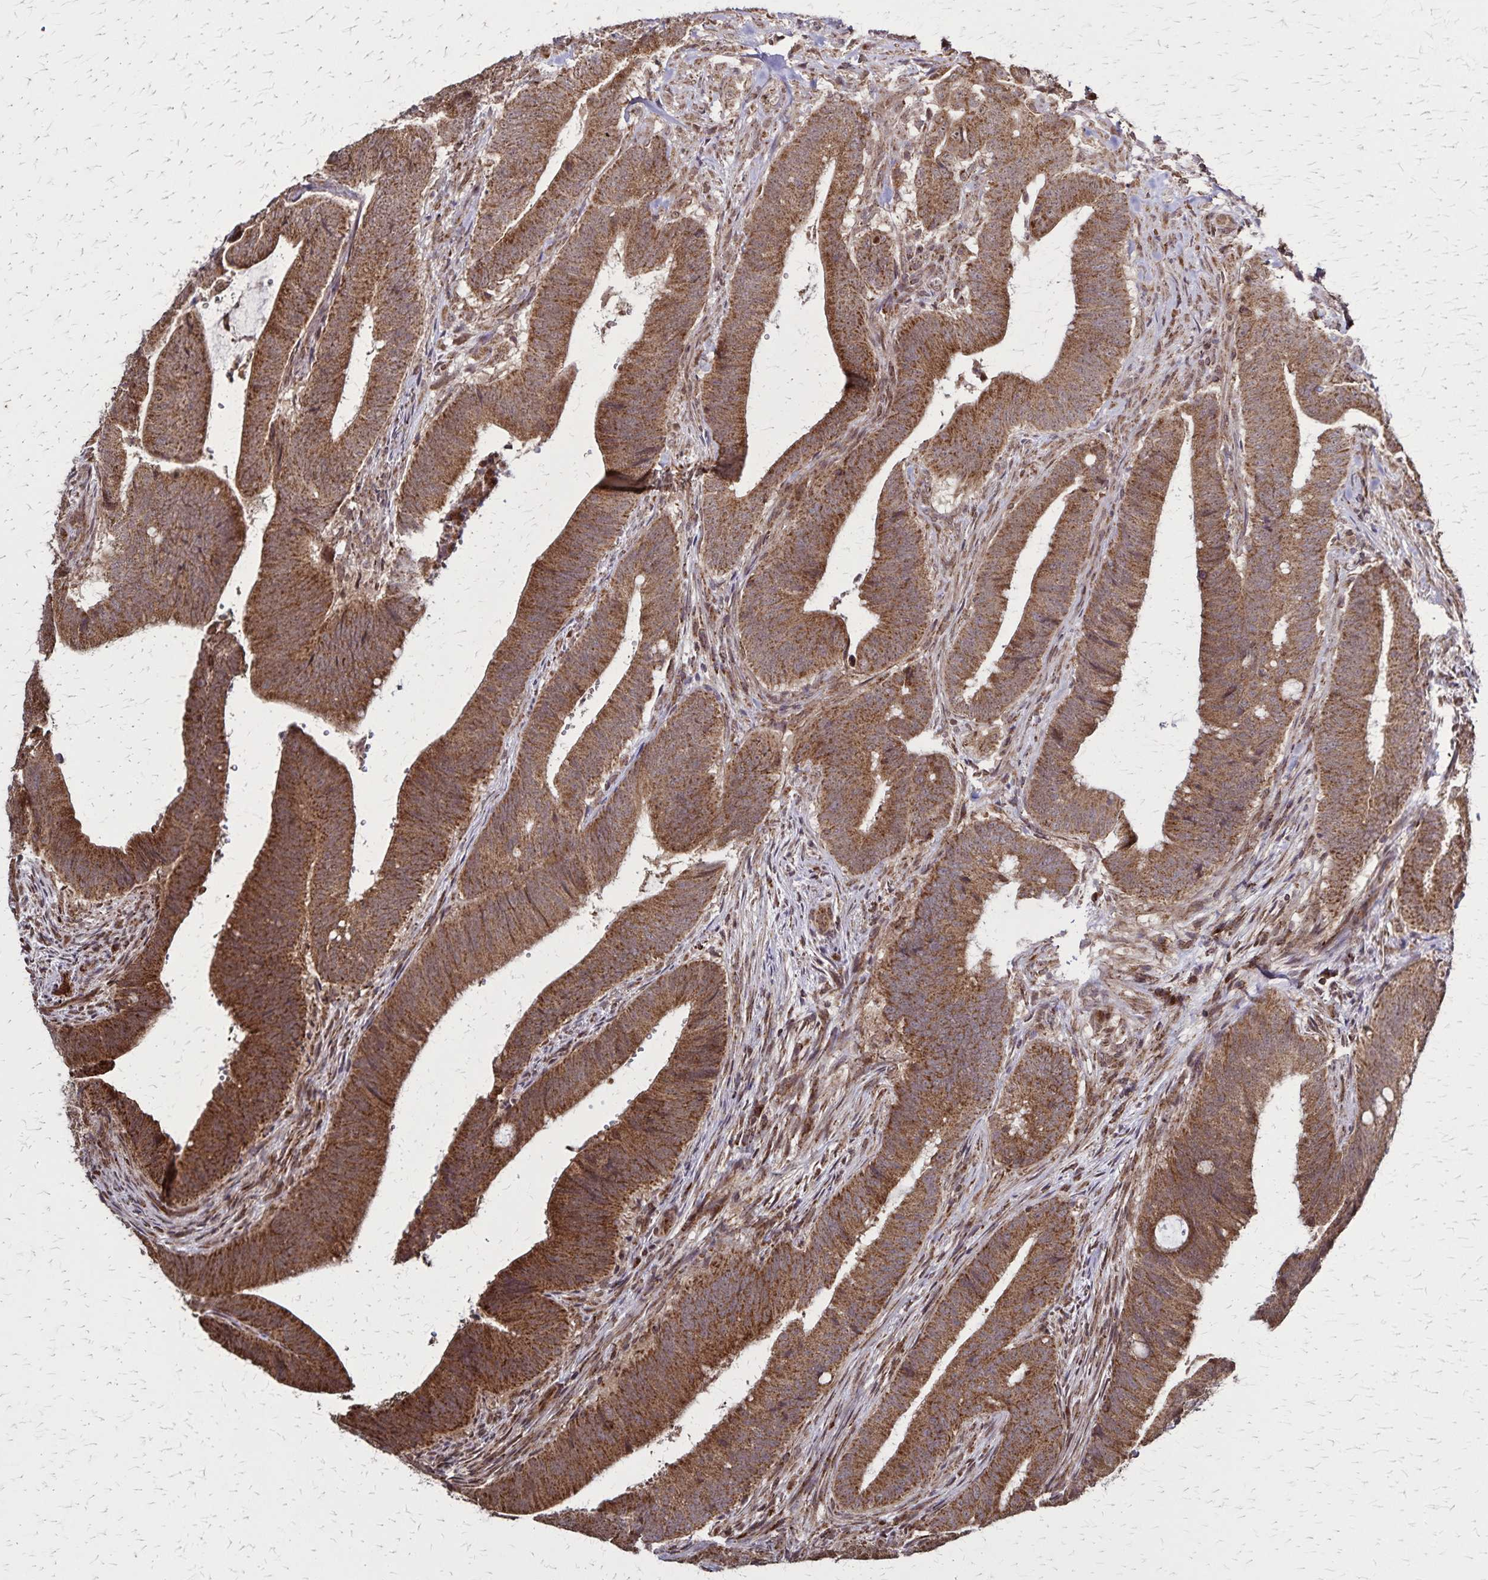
{"staining": {"intensity": "strong", "quantity": ">75%", "location": "cytoplasmic/membranous"}, "tissue": "colorectal cancer", "cell_type": "Tumor cells", "image_type": "cancer", "snomed": [{"axis": "morphology", "description": "Adenocarcinoma, NOS"}, {"axis": "topography", "description": "Colon"}], "caption": "A micrograph of human colorectal cancer stained for a protein exhibits strong cytoplasmic/membranous brown staining in tumor cells. The protein of interest is stained brown, and the nuclei are stained in blue (DAB (3,3'-diaminobenzidine) IHC with brightfield microscopy, high magnification).", "gene": "NFS1", "patient": {"sex": "female", "age": 43}}